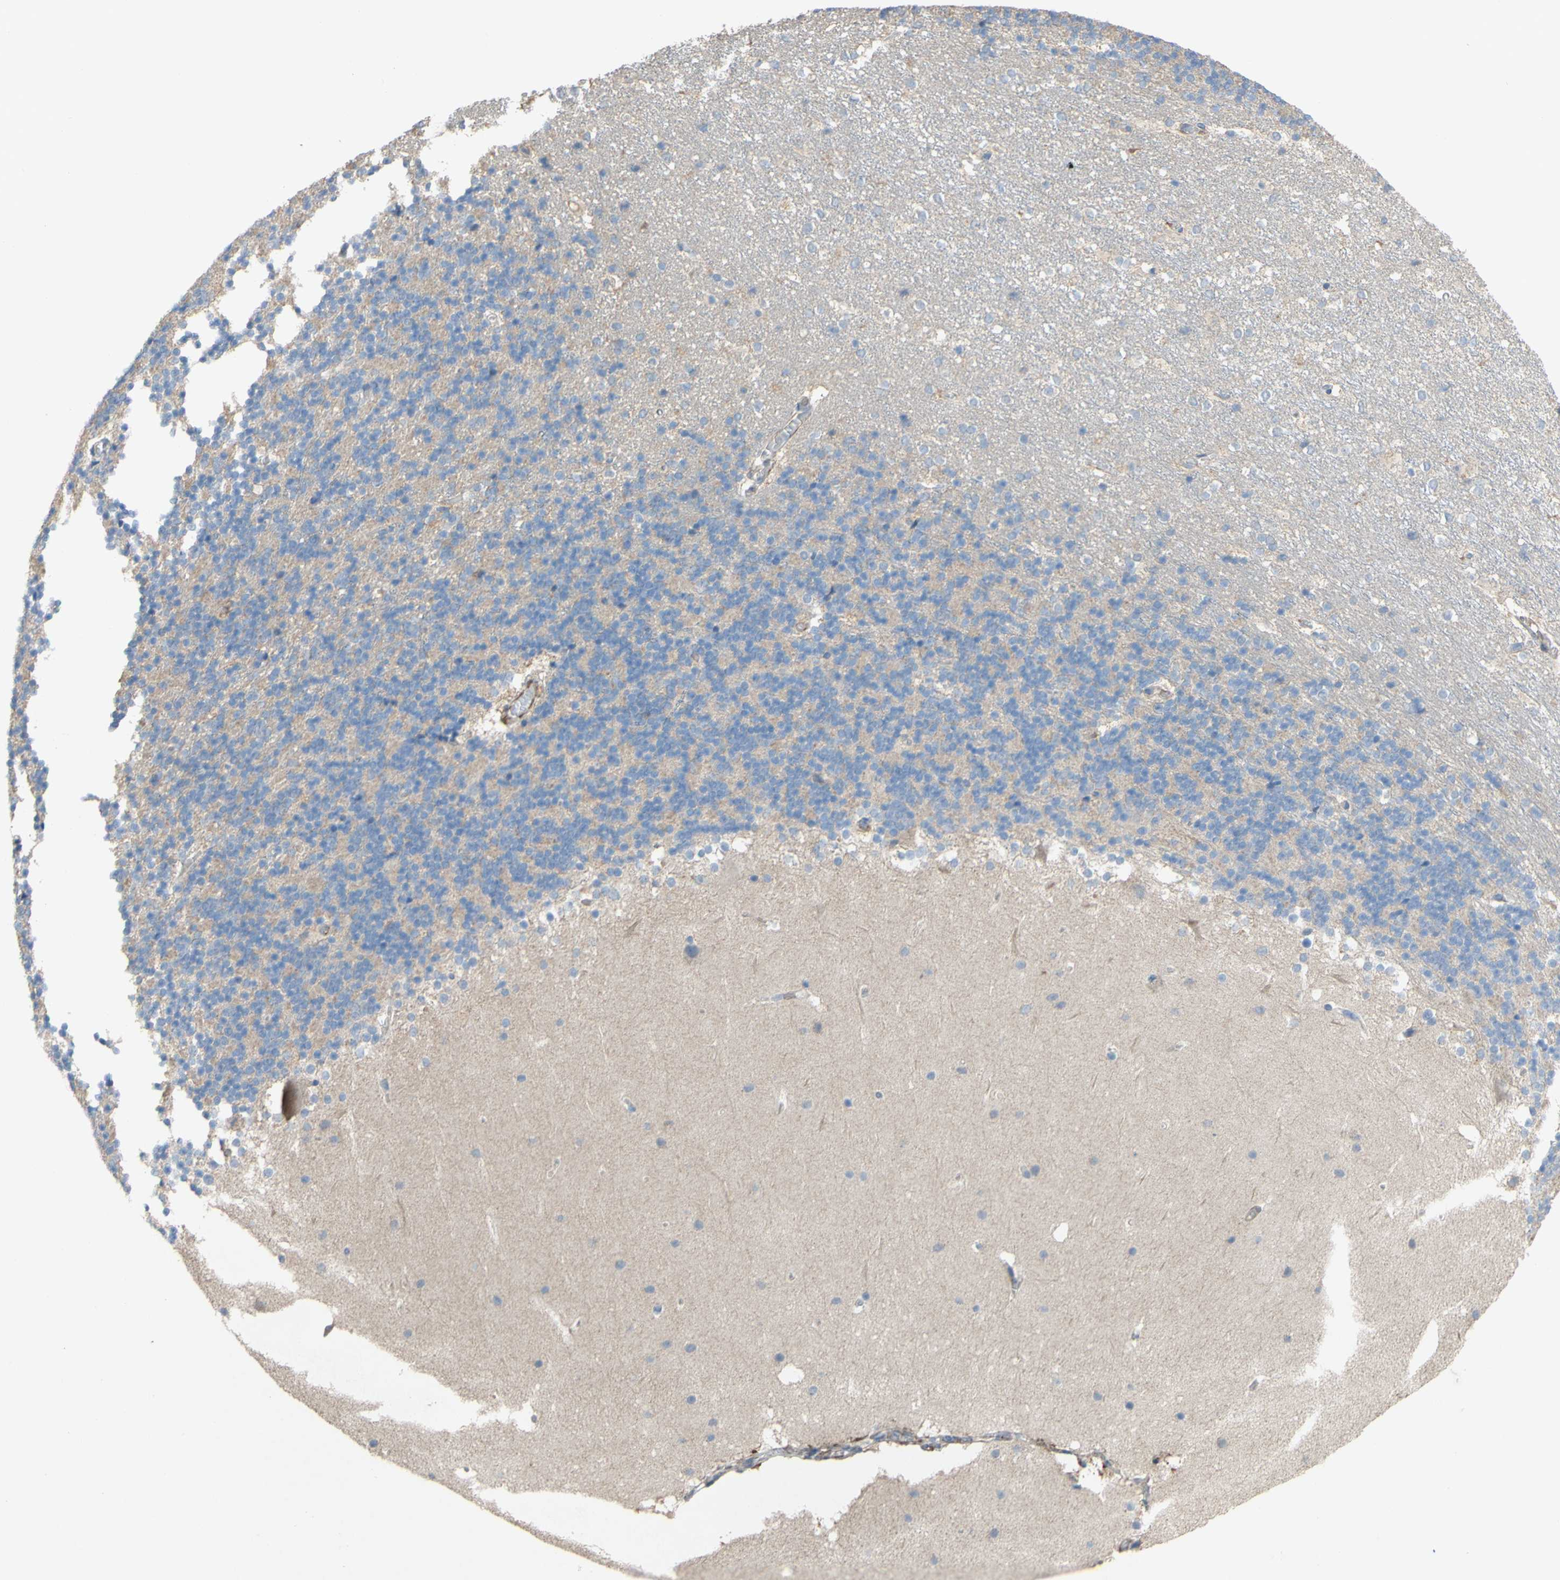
{"staining": {"intensity": "weak", "quantity": "<25%", "location": "cytoplasmic/membranous"}, "tissue": "cerebellum", "cell_type": "Cells in granular layer", "image_type": "normal", "snomed": [{"axis": "morphology", "description": "Normal tissue, NOS"}, {"axis": "topography", "description": "Cerebellum"}], "caption": "An immunohistochemistry (IHC) photomicrograph of benign cerebellum is shown. There is no staining in cells in granular layer of cerebellum. (Stains: DAB immunohistochemistry with hematoxylin counter stain, Microscopy: brightfield microscopy at high magnification).", "gene": "CDCP1", "patient": {"sex": "female", "age": 19}}